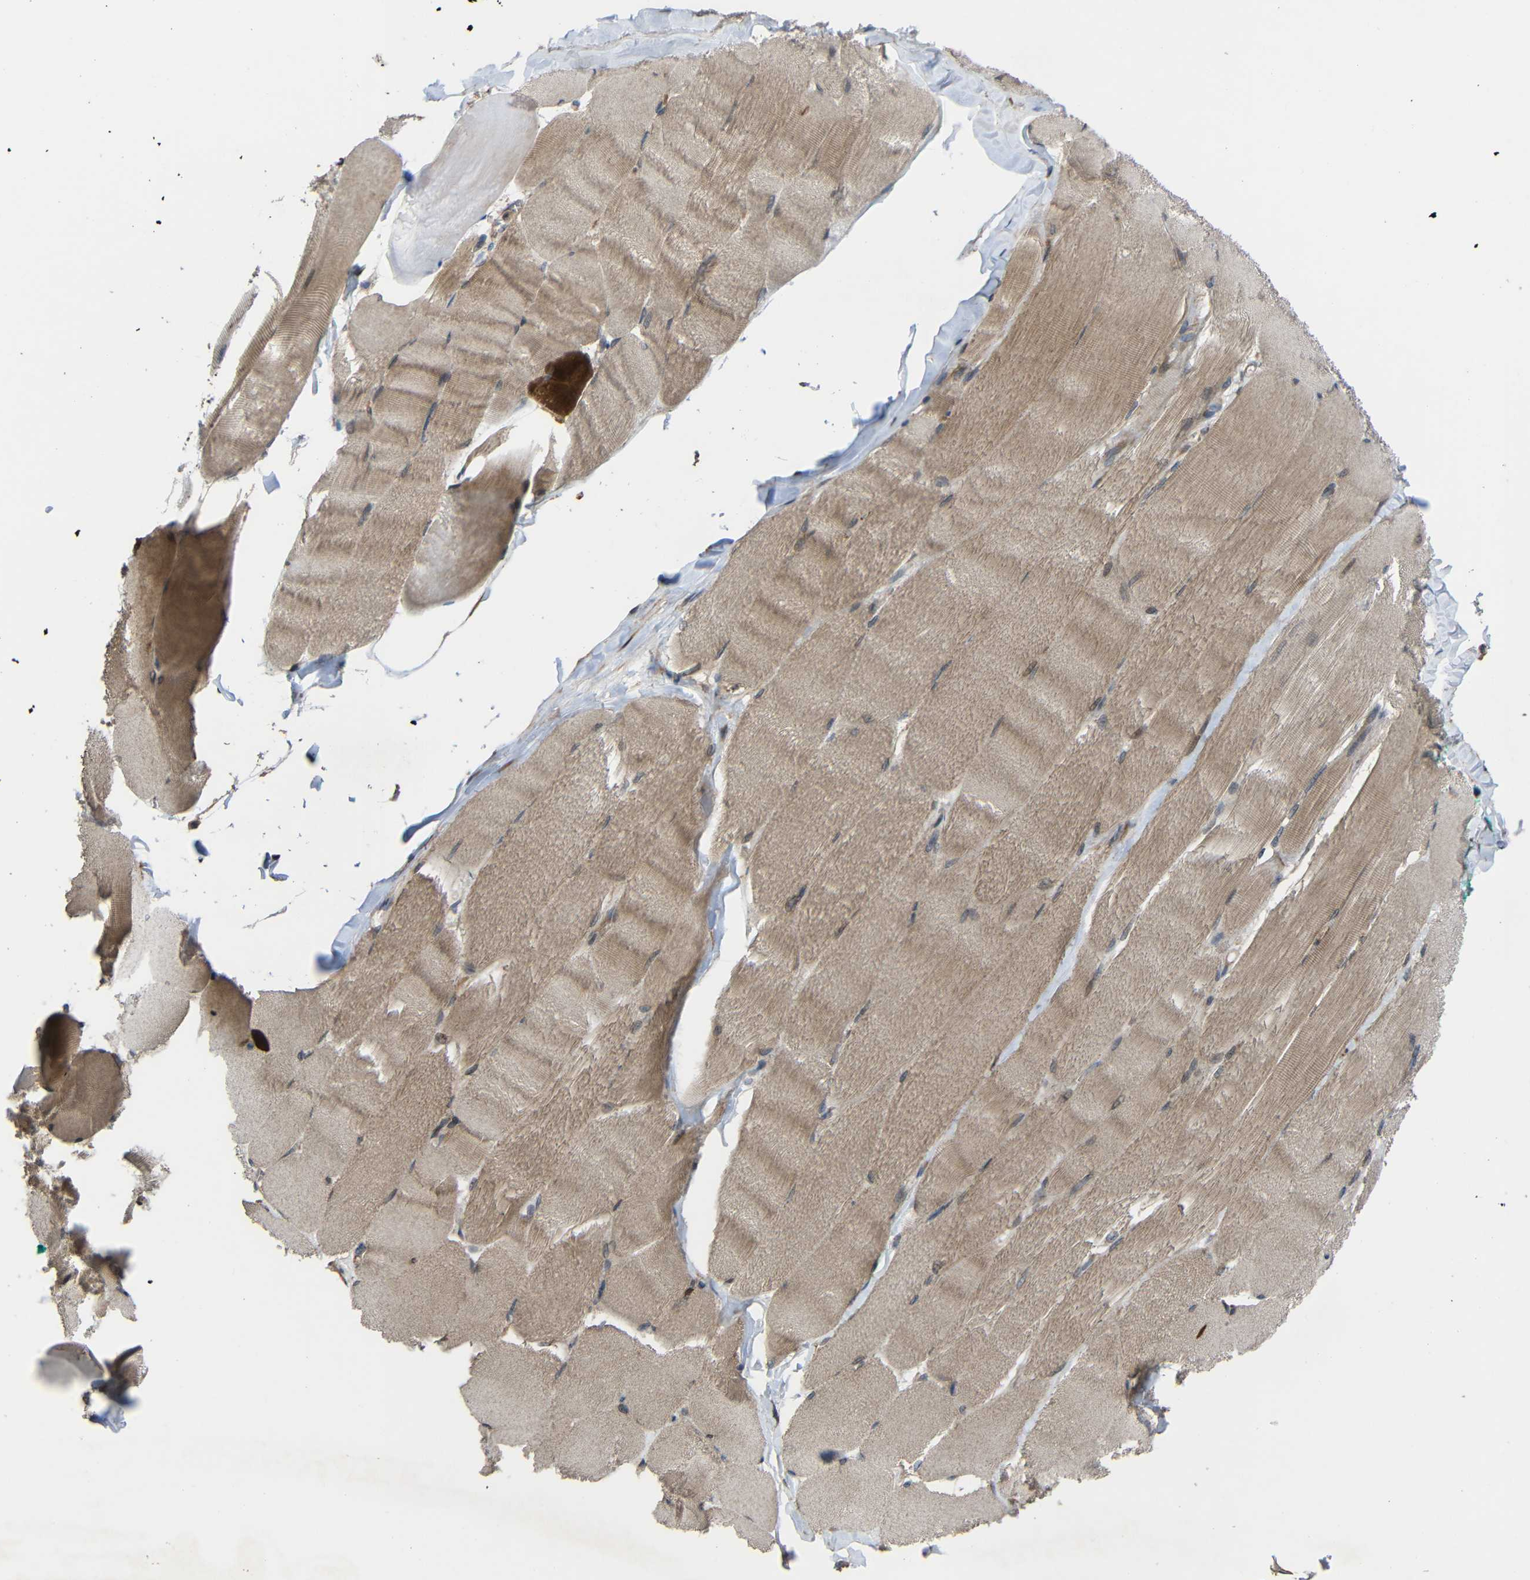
{"staining": {"intensity": "moderate", "quantity": ">75%", "location": "cytoplasmic/membranous"}, "tissue": "skeletal muscle", "cell_type": "Myocytes", "image_type": "normal", "snomed": [{"axis": "morphology", "description": "Normal tissue, NOS"}, {"axis": "morphology", "description": "Squamous cell carcinoma, NOS"}, {"axis": "topography", "description": "Skeletal muscle"}], "caption": "A brown stain labels moderate cytoplasmic/membranous positivity of a protein in myocytes of unremarkable skeletal muscle.", "gene": "CHST9", "patient": {"sex": "male", "age": 51}}